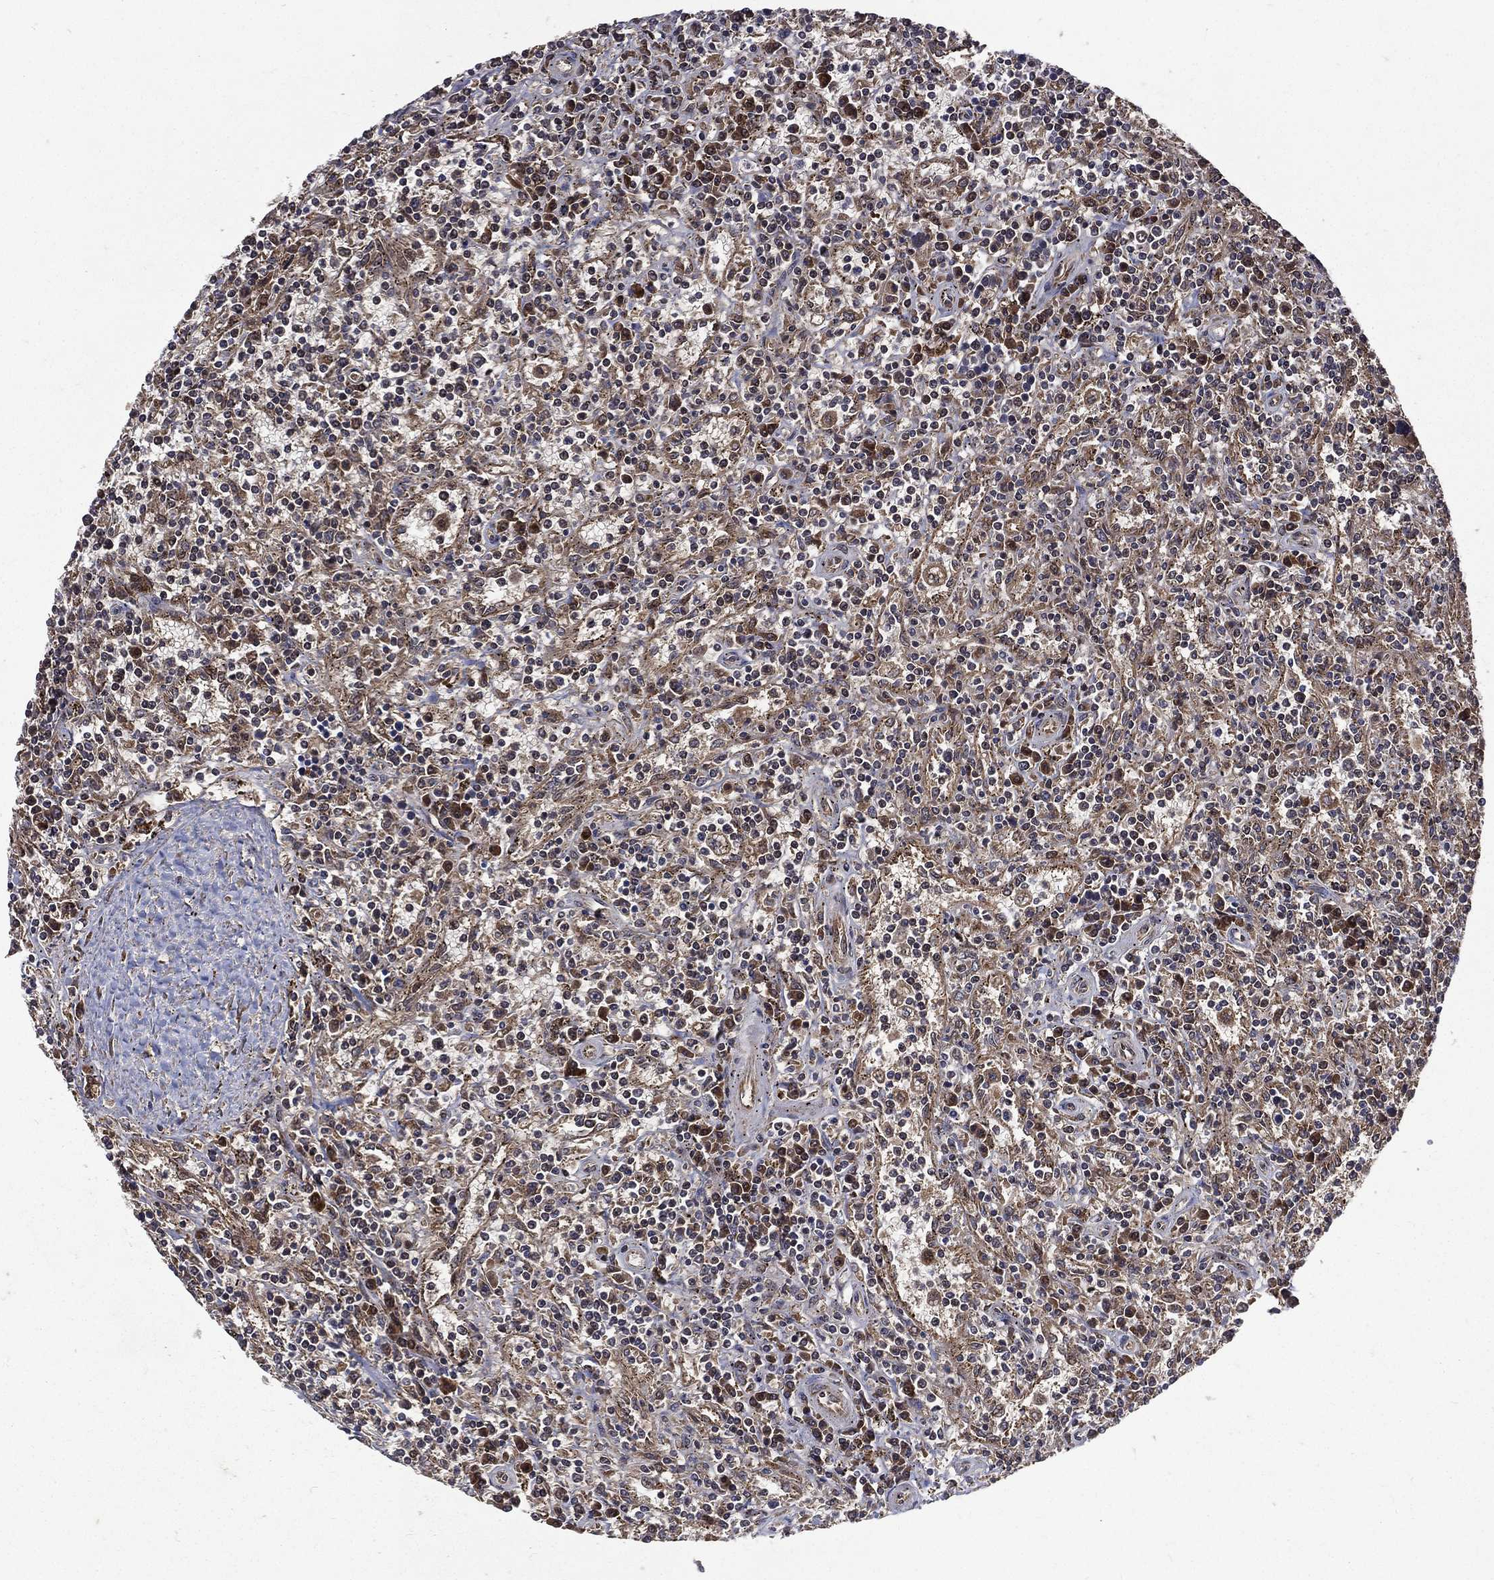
{"staining": {"intensity": "strong", "quantity": "25%-75%", "location": "cytoplasmic/membranous,nuclear"}, "tissue": "lymphoma", "cell_type": "Tumor cells", "image_type": "cancer", "snomed": [{"axis": "morphology", "description": "Malignant lymphoma, non-Hodgkin's type, Low grade"}, {"axis": "topography", "description": "Spleen"}], "caption": "A high amount of strong cytoplasmic/membranous and nuclear expression is appreciated in approximately 25%-75% of tumor cells in malignant lymphoma, non-Hodgkin's type (low-grade) tissue.", "gene": "RAB11FIP4", "patient": {"sex": "male", "age": 62}}